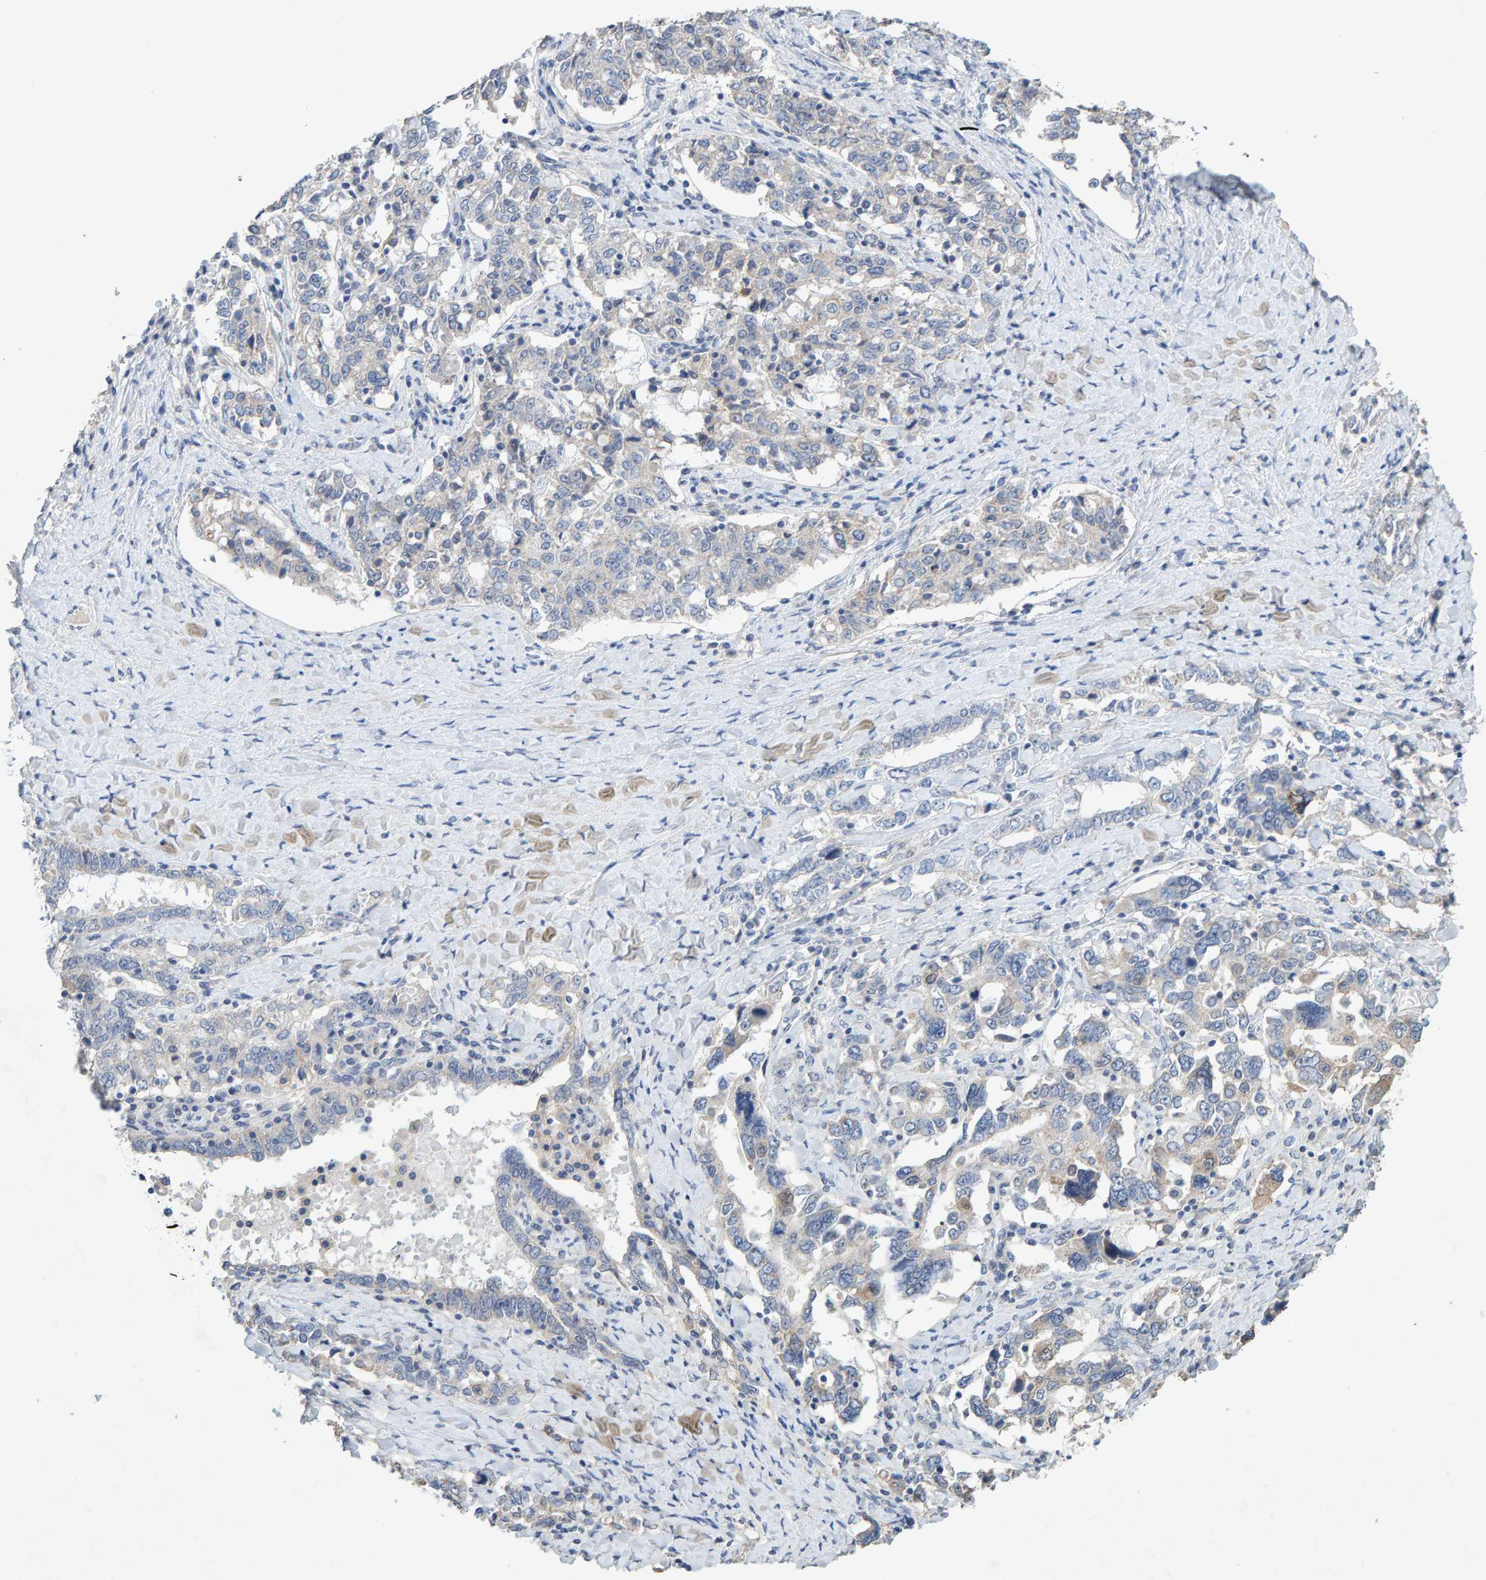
{"staining": {"intensity": "negative", "quantity": "none", "location": "none"}, "tissue": "ovarian cancer", "cell_type": "Tumor cells", "image_type": "cancer", "snomed": [{"axis": "morphology", "description": "Carcinoma, endometroid"}, {"axis": "topography", "description": "Ovary"}], "caption": "This photomicrograph is of ovarian cancer stained with IHC to label a protein in brown with the nuclei are counter-stained blue. There is no expression in tumor cells. The staining is performed using DAB (3,3'-diaminobenzidine) brown chromogen with nuclei counter-stained in using hematoxylin.", "gene": "CTH", "patient": {"sex": "female", "age": 62}}